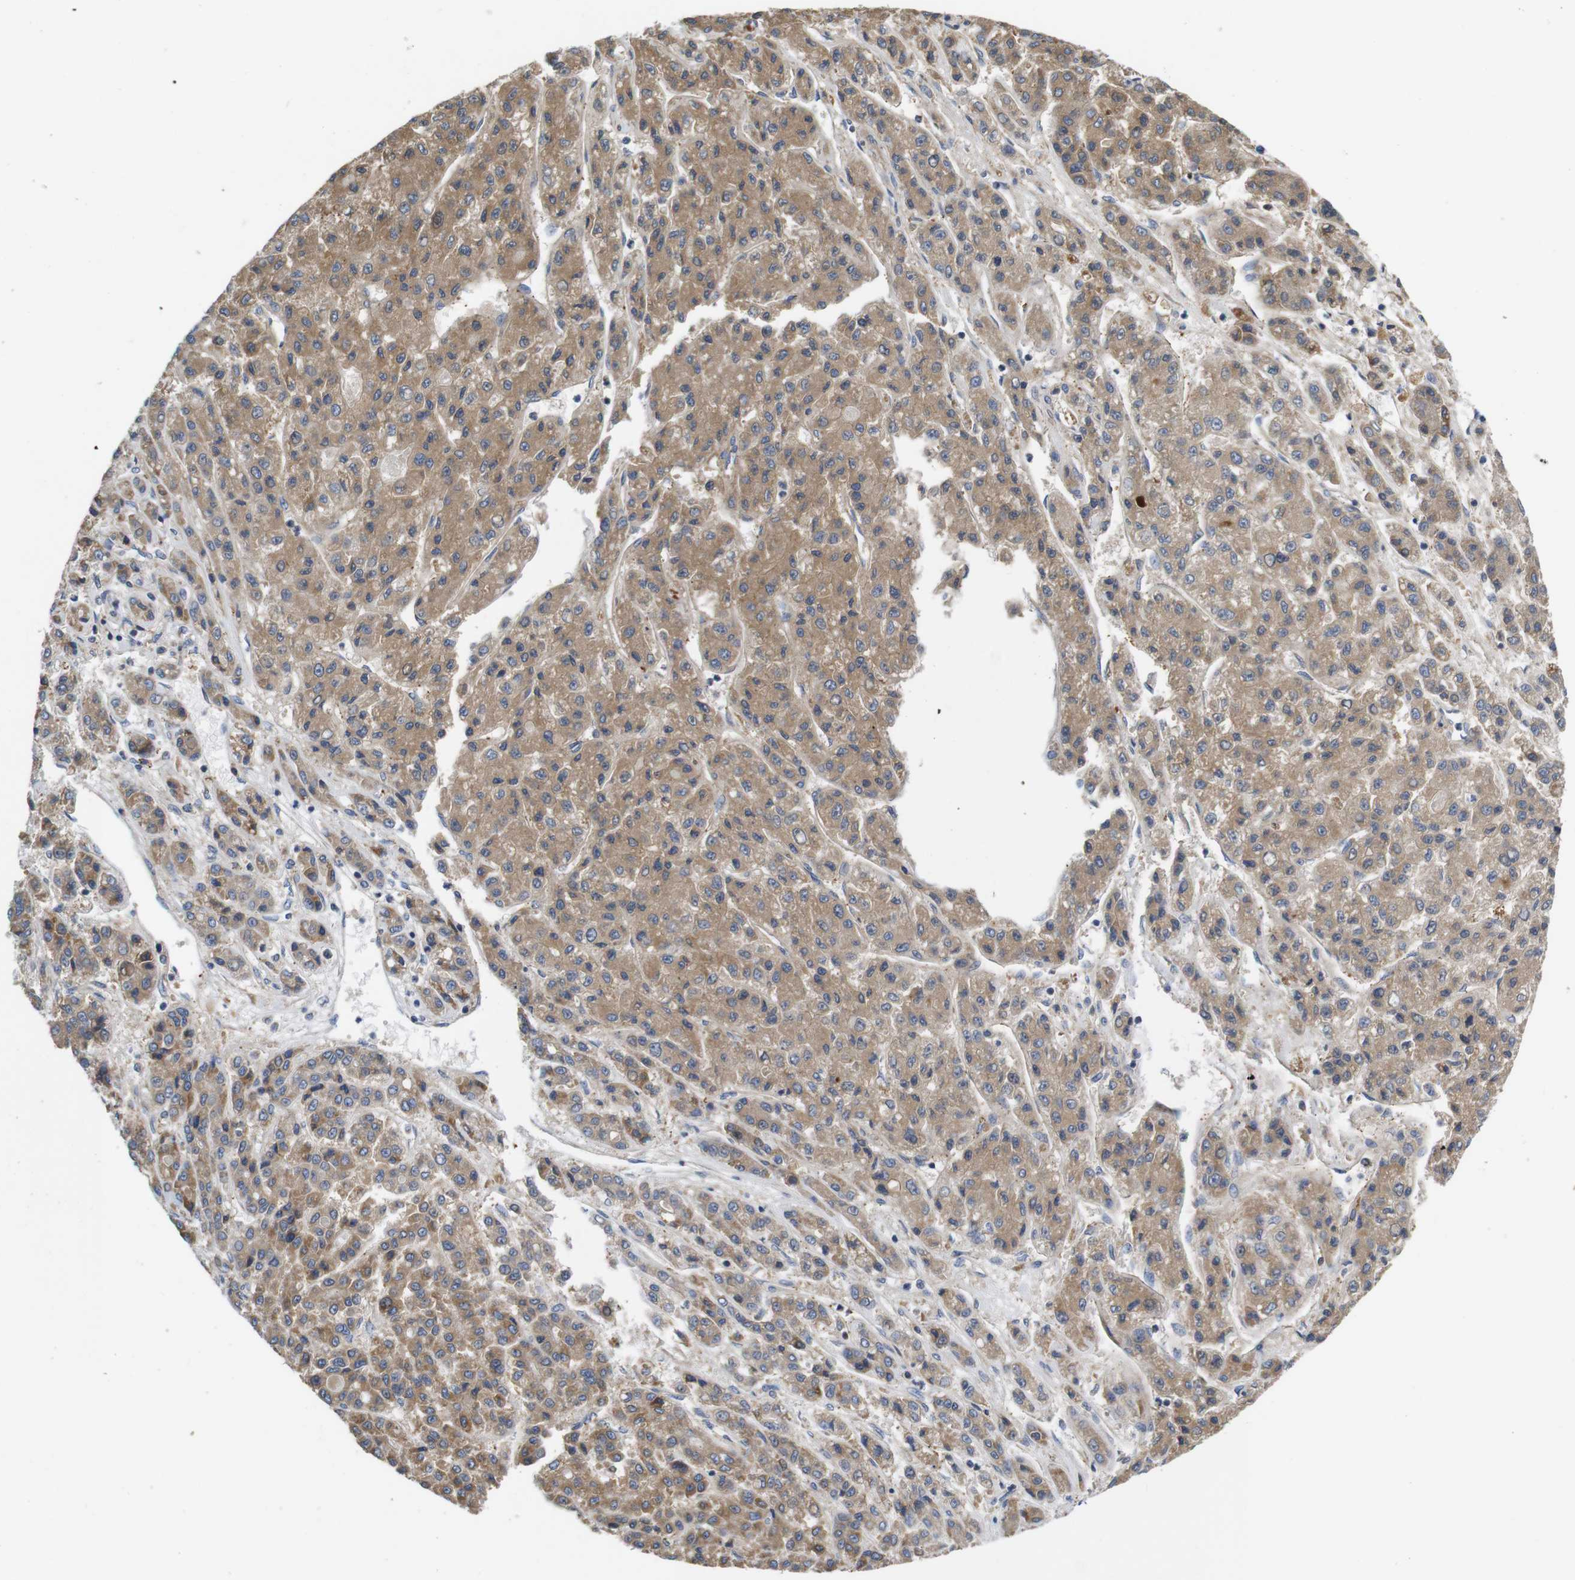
{"staining": {"intensity": "moderate", "quantity": ">75%", "location": "cytoplasmic/membranous"}, "tissue": "liver cancer", "cell_type": "Tumor cells", "image_type": "cancer", "snomed": [{"axis": "morphology", "description": "Carcinoma, Hepatocellular, NOS"}, {"axis": "topography", "description": "Liver"}], "caption": "Protein expression analysis of liver cancer shows moderate cytoplasmic/membranous positivity in about >75% of tumor cells.", "gene": "MARCHF7", "patient": {"sex": "male", "age": 70}}